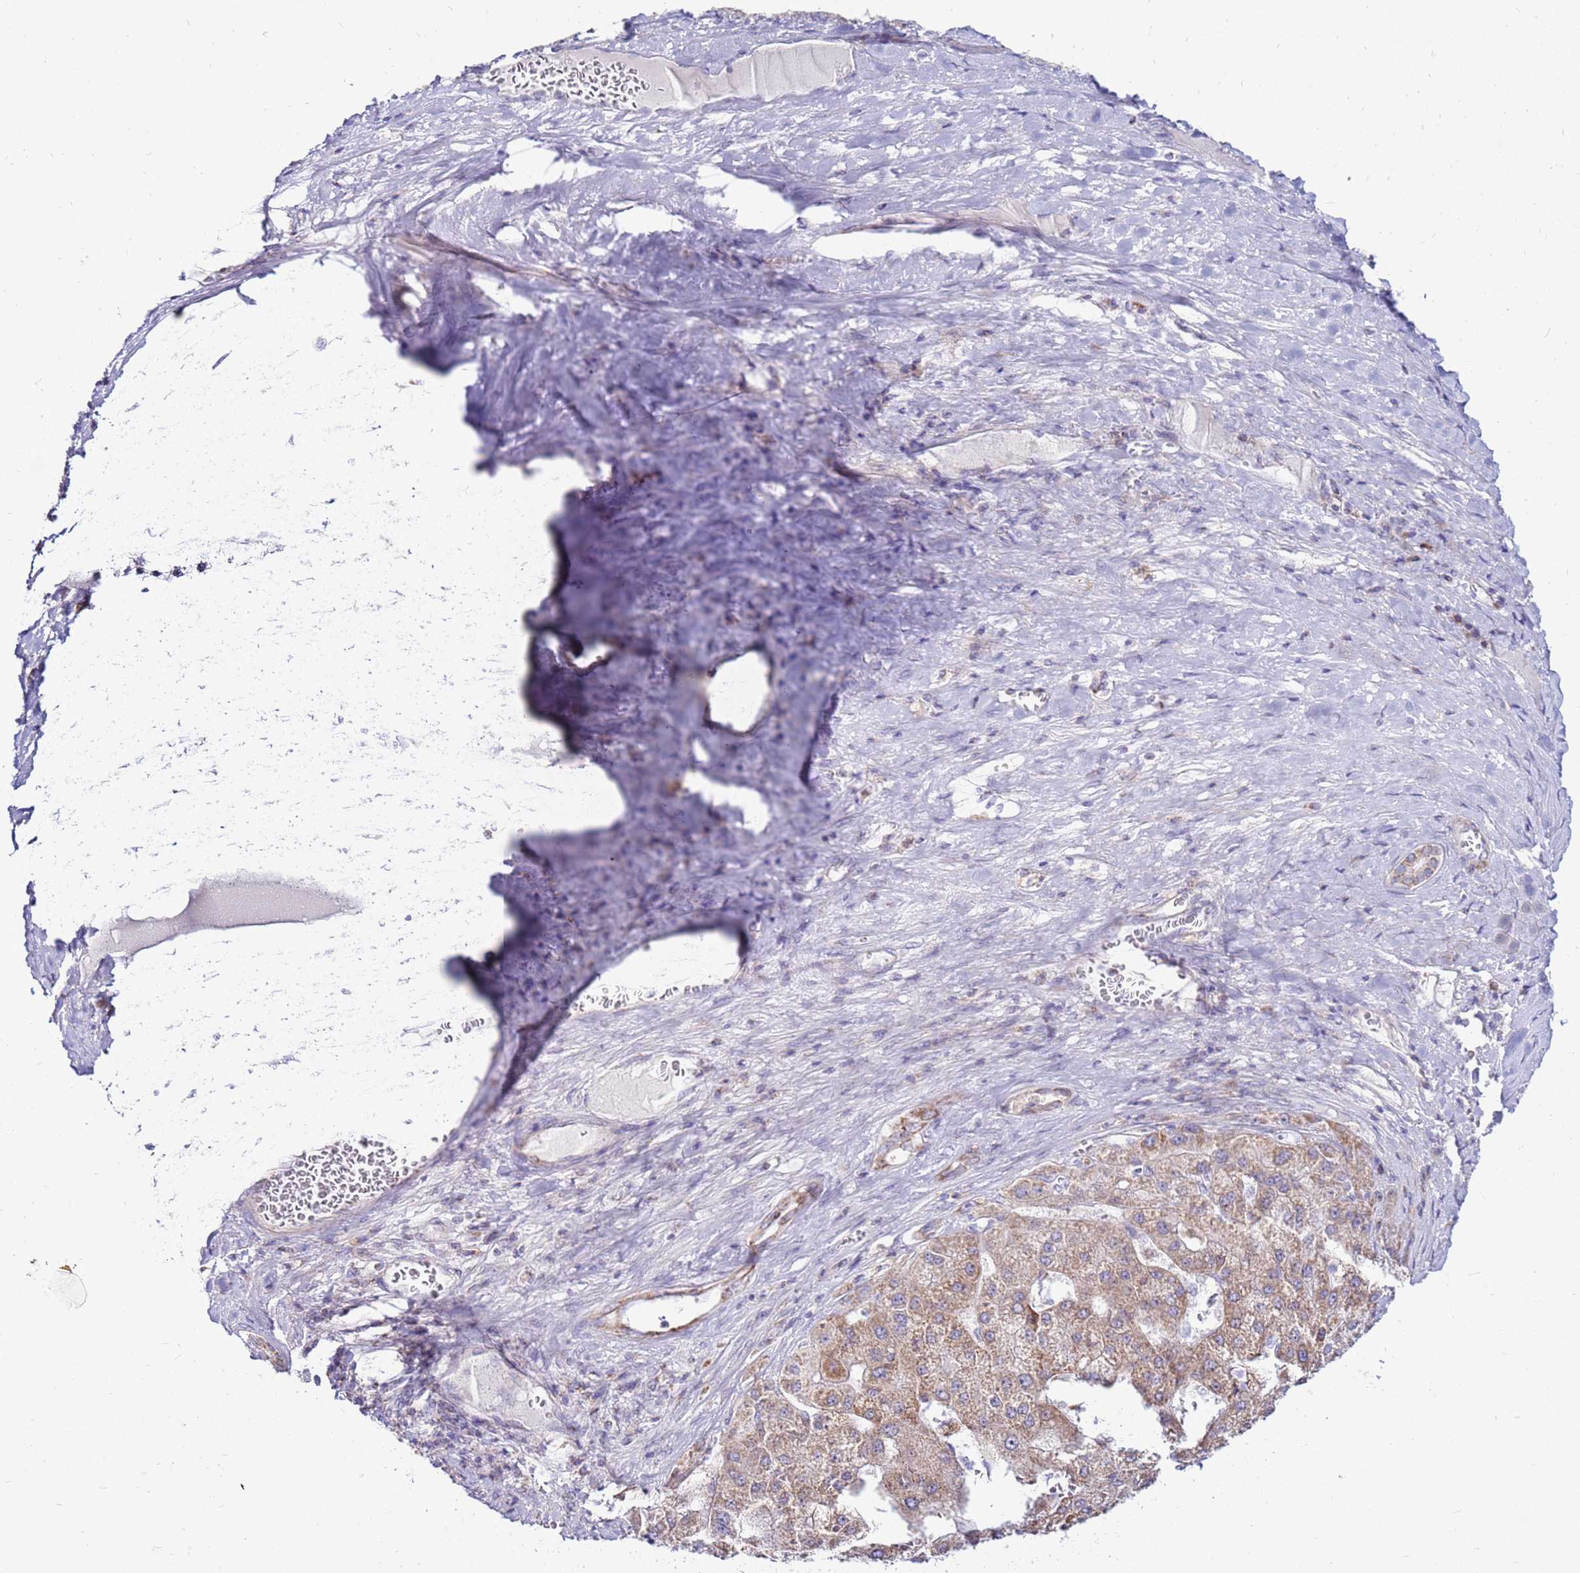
{"staining": {"intensity": "moderate", "quantity": ">75%", "location": "cytoplasmic/membranous"}, "tissue": "liver cancer", "cell_type": "Tumor cells", "image_type": "cancer", "snomed": [{"axis": "morphology", "description": "Carcinoma, Hepatocellular, NOS"}, {"axis": "topography", "description": "Liver"}], "caption": "An IHC image of tumor tissue is shown. Protein staining in brown labels moderate cytoplasmic/membranous positivity in liver cancer within tumor cells.", "gene": "IGF1R", "patient": {"sex": "female", "age": 73}}